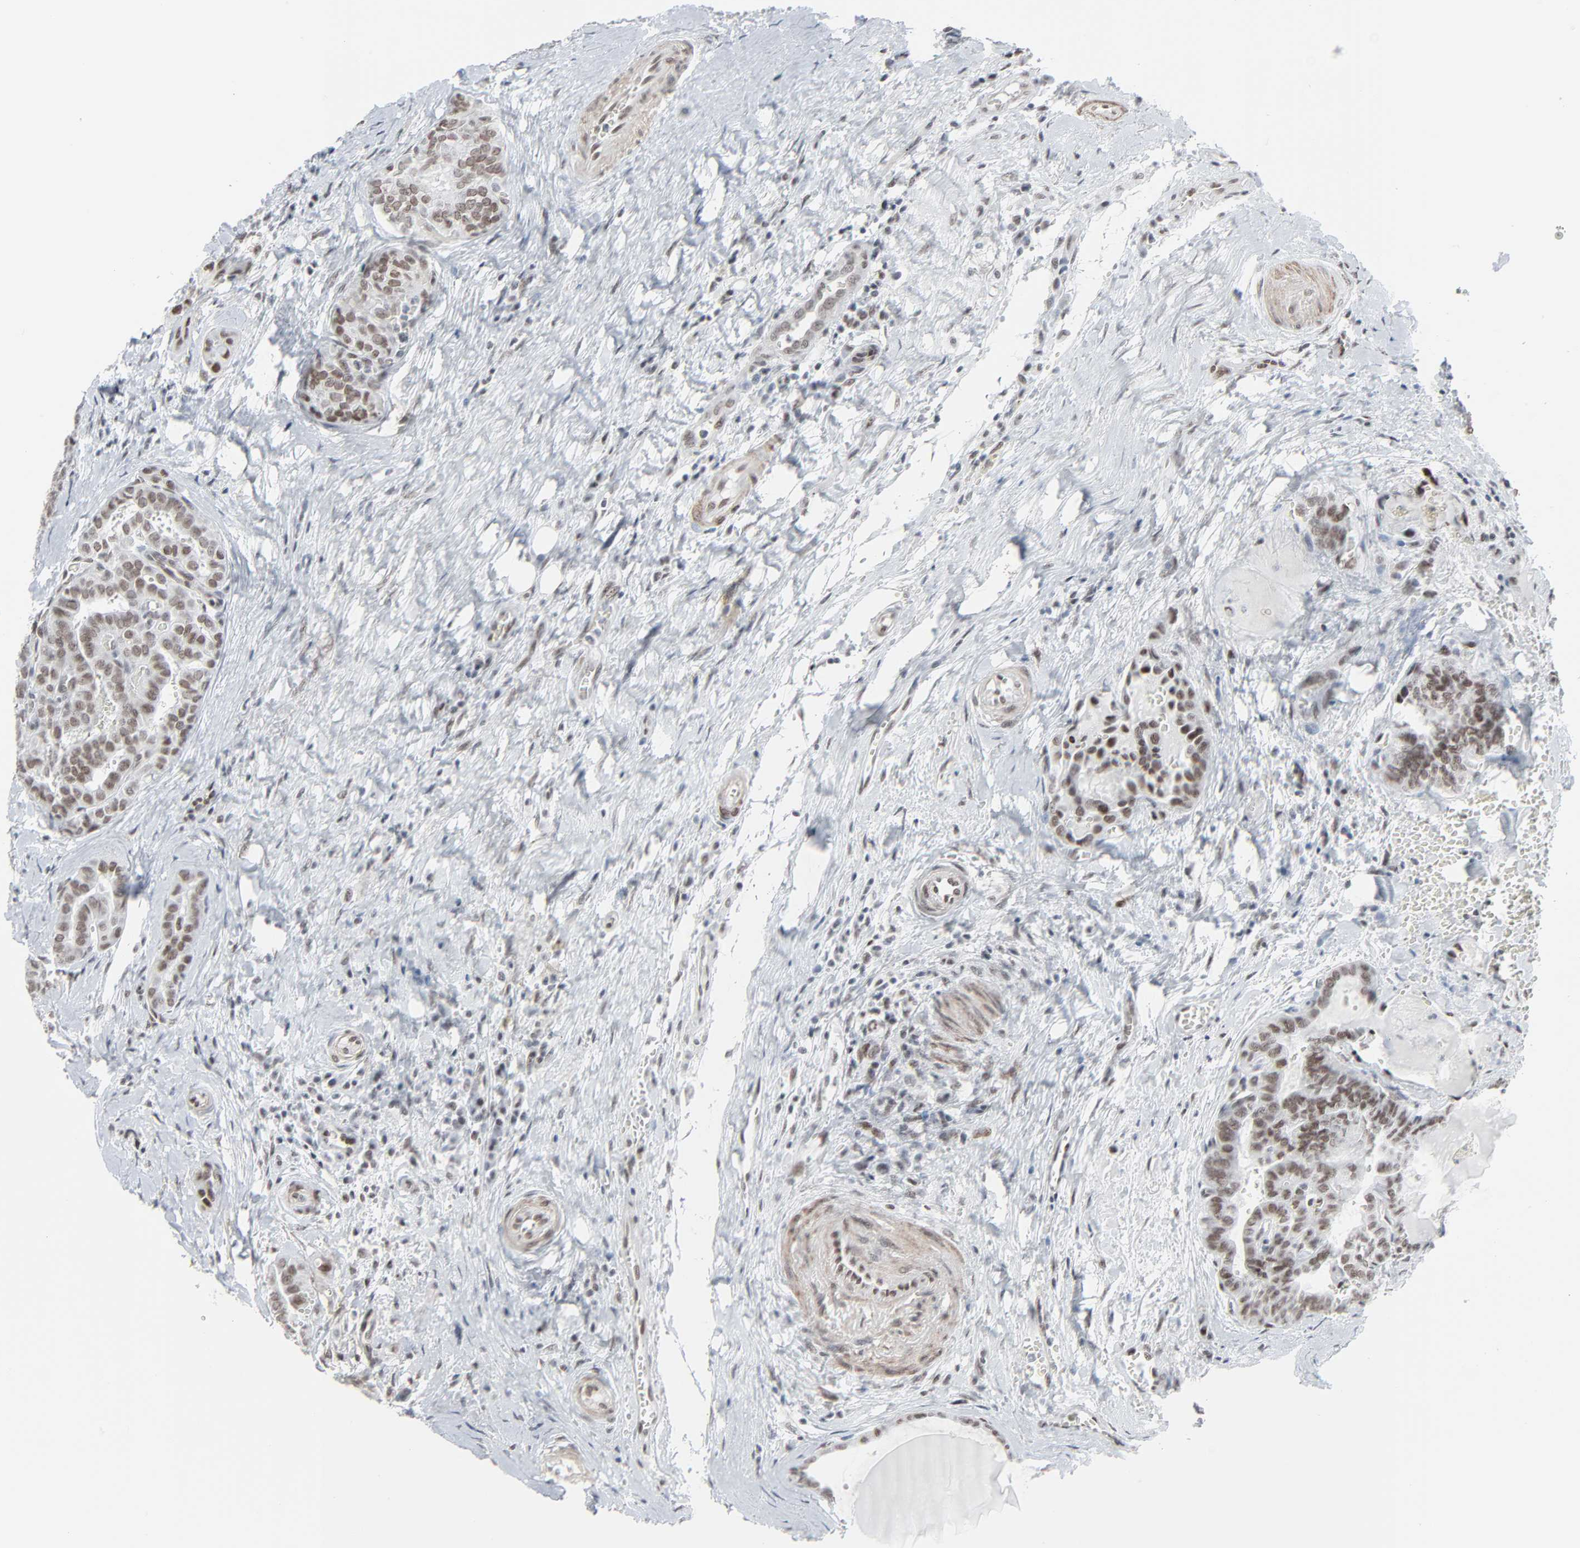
{"staining": {"intensity": "moderate", "quantity": "25%-75%", "location": "nuclear"}, "tissue": "thyroid cancer", "cell_type": "Tumor cells", "image_type": "cancer", "snomed": [{"axis": "morphology", "description": "Carcinoma, NOS"}, {"axis": "topography", "description": "Thyroid gland"}], "caption": "A high-resolution histopathology image shows immunohistochemistry staining of thyroid cancer (carcinoma), which demonstrates moderate nuclear staining in approximately 25%-75% of tumor cells.", "gene": "FBXO28", "patient": {"sex": "female", "age": 91}}